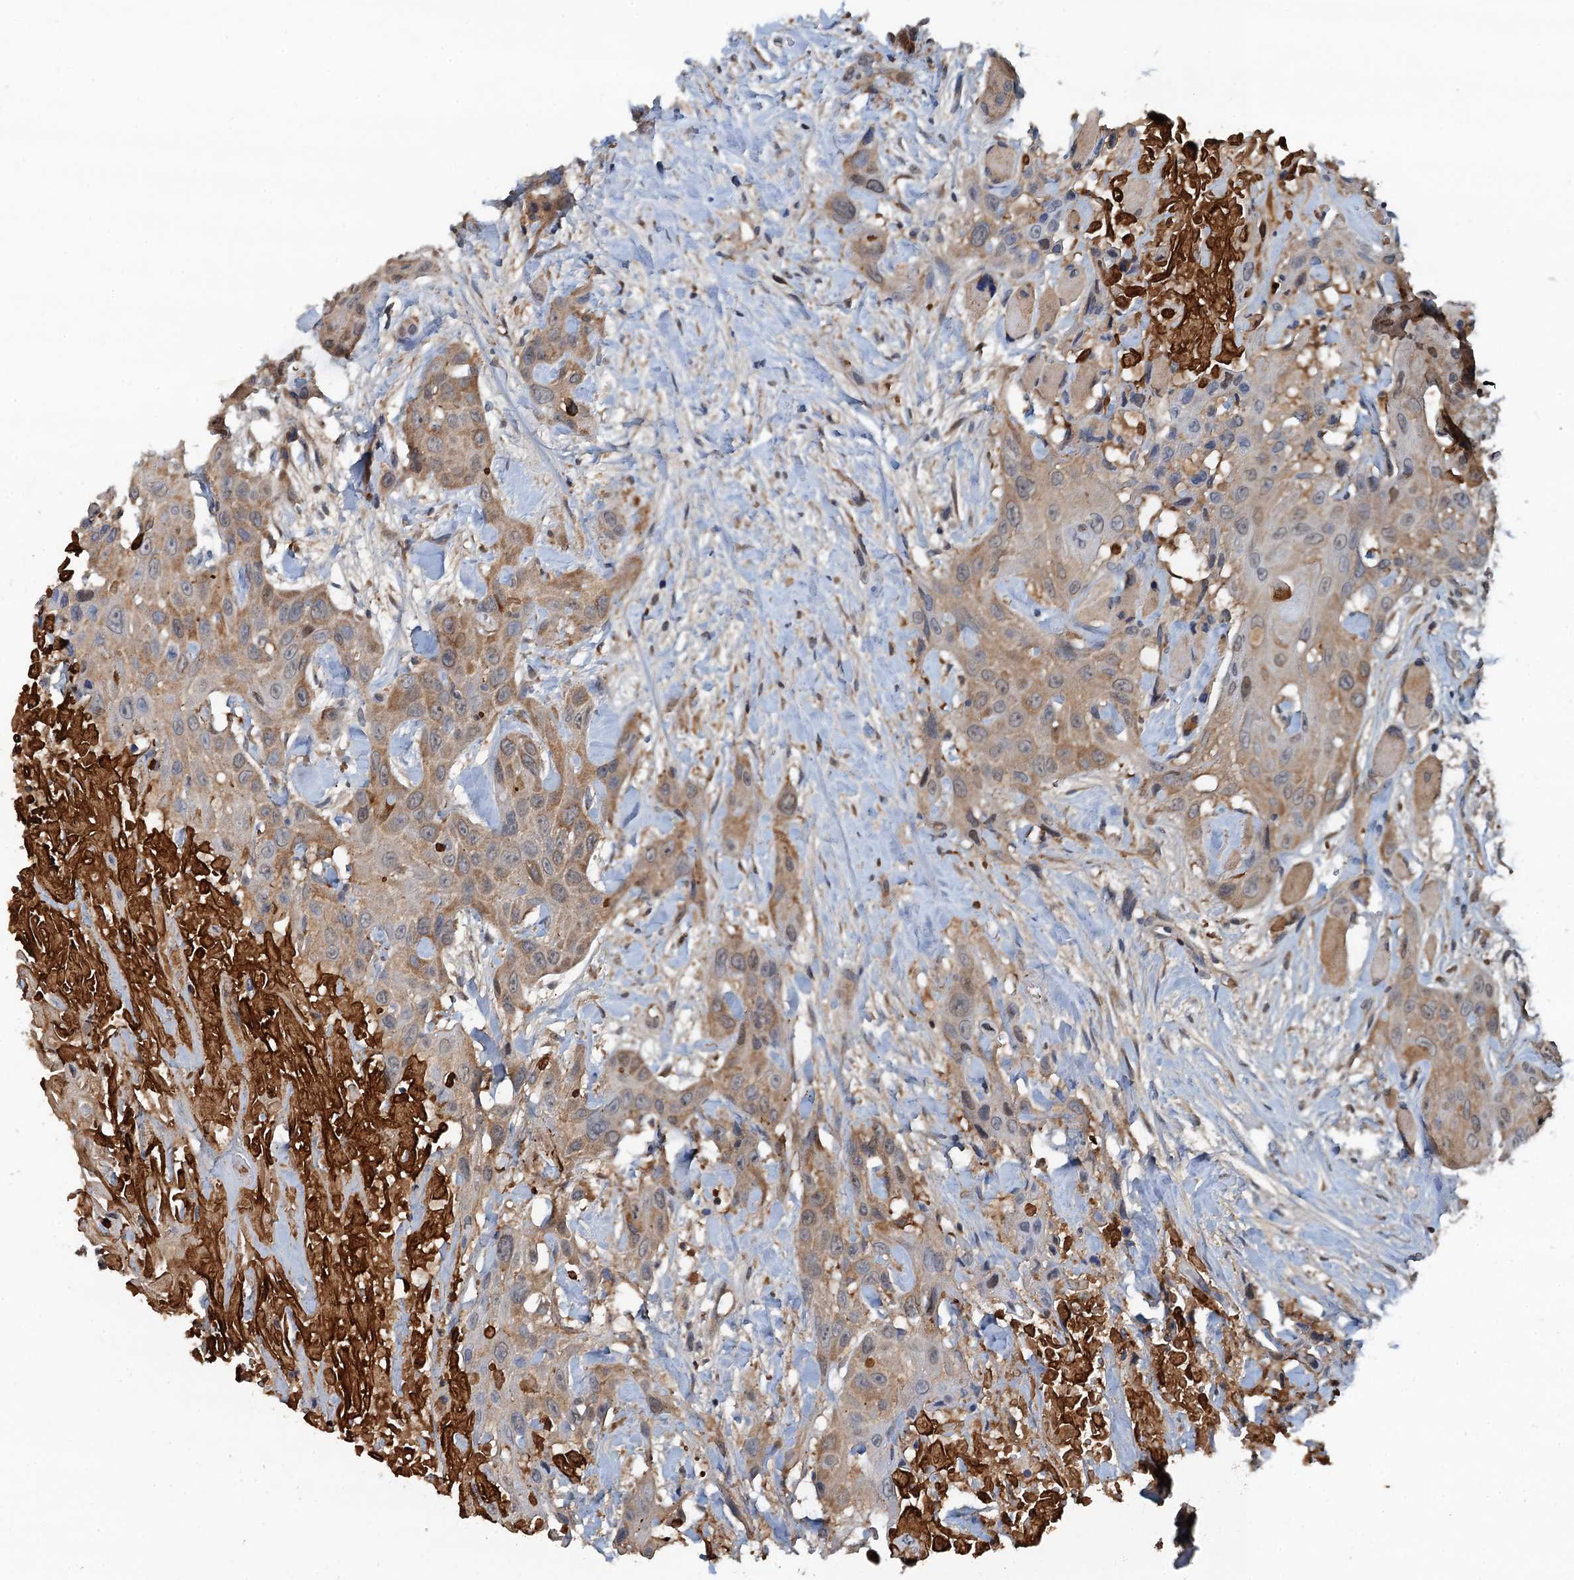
{"staining": {"intensity": "weak", "quantity": "25%-75%", "location": "cytoplasmic/membranous"}, "tissue": "head and neck cancer", "cell_type": "Tumor cells", "image_type": "cancer", "snomed": [{"axis": "morphology", "description": "Squamous cell carcinoma, NOS"}, {"axis": "topography", "description": "Head-Neck"}], "caption": "Immunohistochemical staining of human head and neck cancer (squamous cell carcinoma) displays low levels of weak cytoplasmic/membranous protein positivity in approximately 25%-75% of tumor cells.", "gene": "LSM14B", "patient": {"sex": "male", "age": 81}}